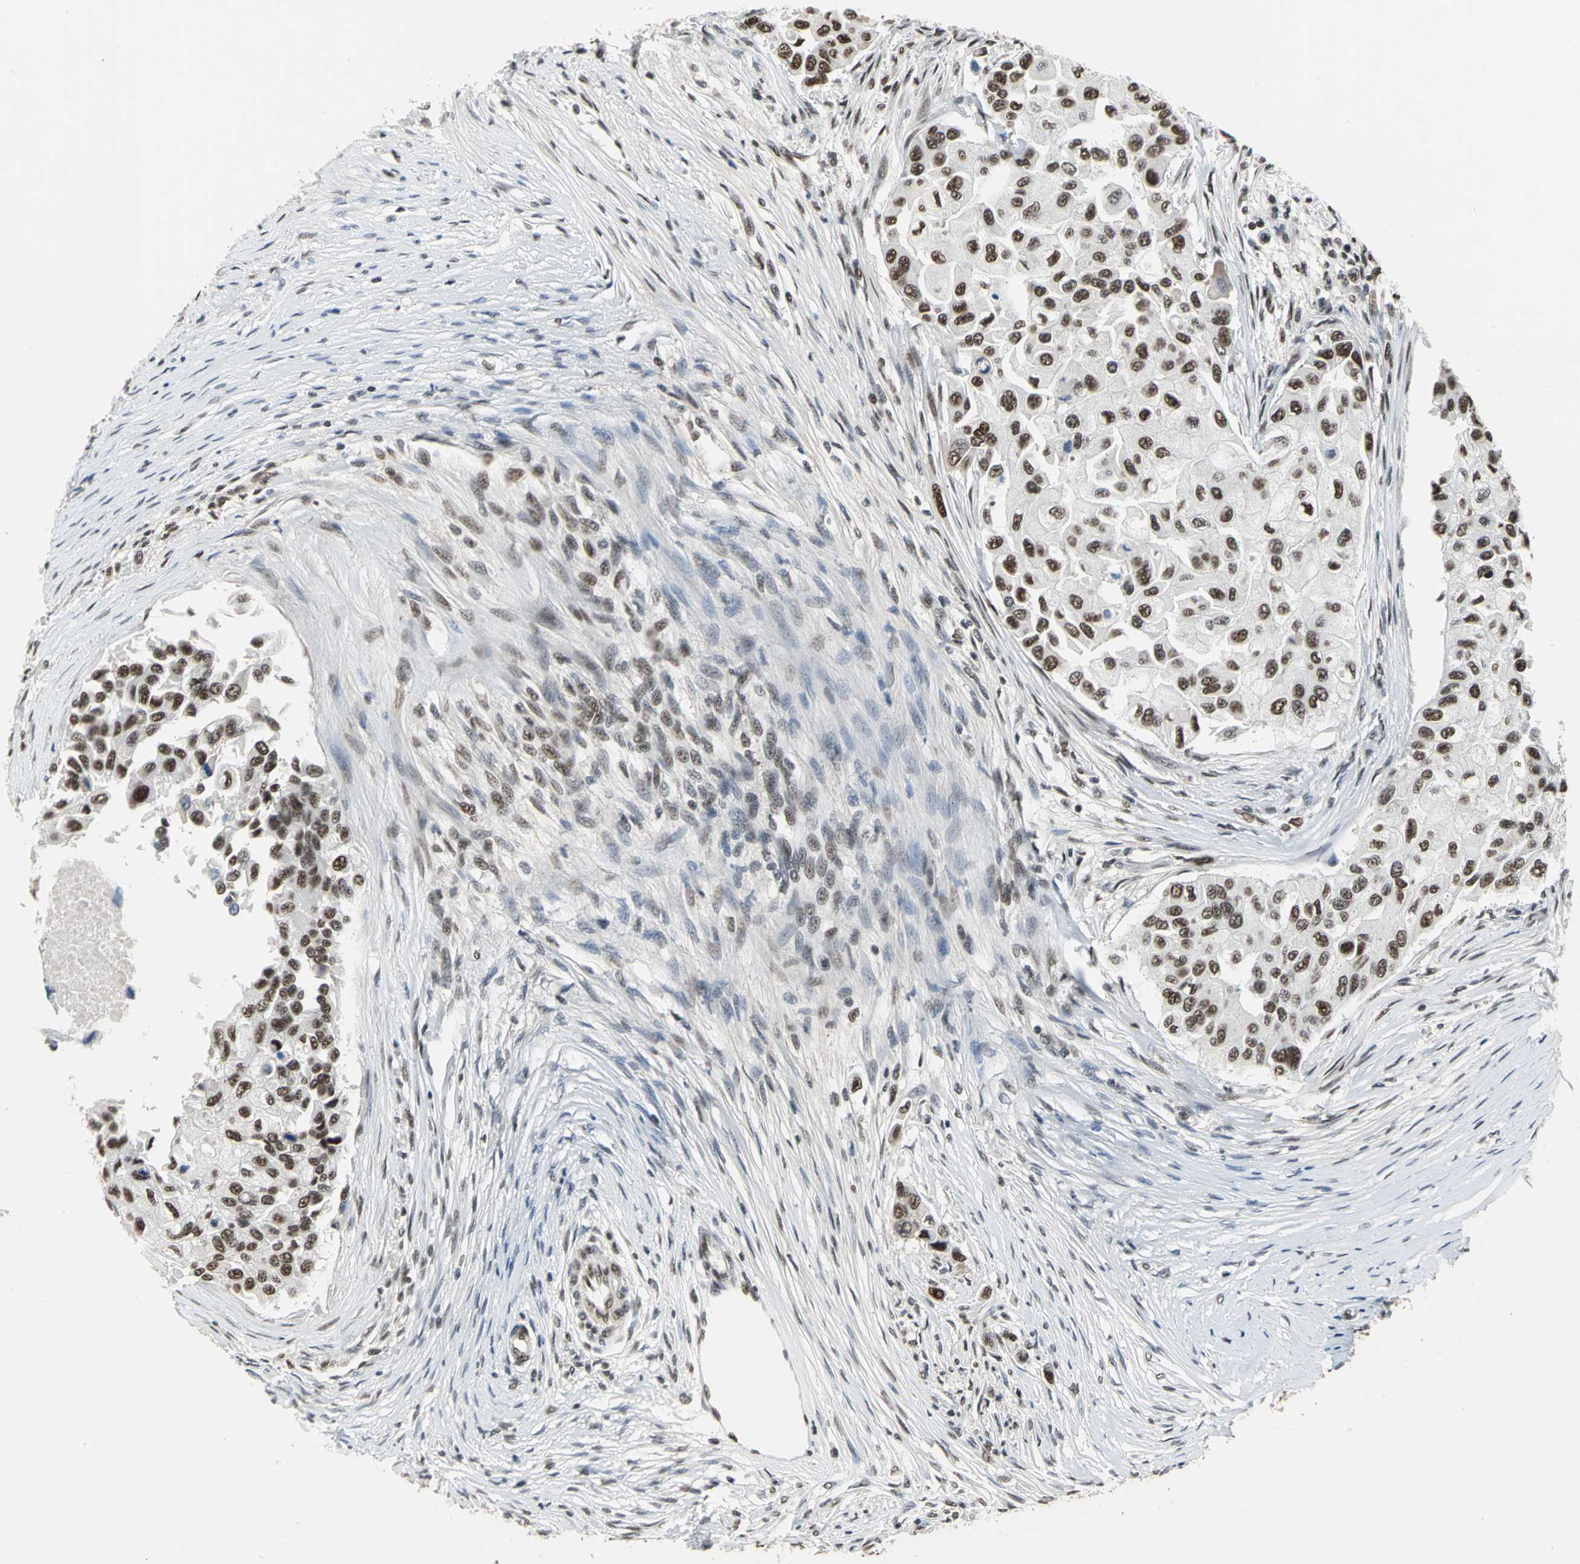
{"staining": {"intensity": "strong", "quantity": ">75%", "location": "nuclear"}, "tissue": "breast cancer", "cell_type": "Tumor cells", "image_type": "cancer", "snomed": [{"axis": "morphology", "description": "Normal tissue, NOS"}, {"axis": "morphology", "description": "Duct carcinoma"}, {"axis": "topography", "description": "Breast"}], "caption": "Immunohistochemistry of breast intraductal carcinoma shows high levels of strong nuclear staining in about >75% of tumor cells.", "gene": "CCDC88C", "patient": {"sex": "female", "age": 49}}